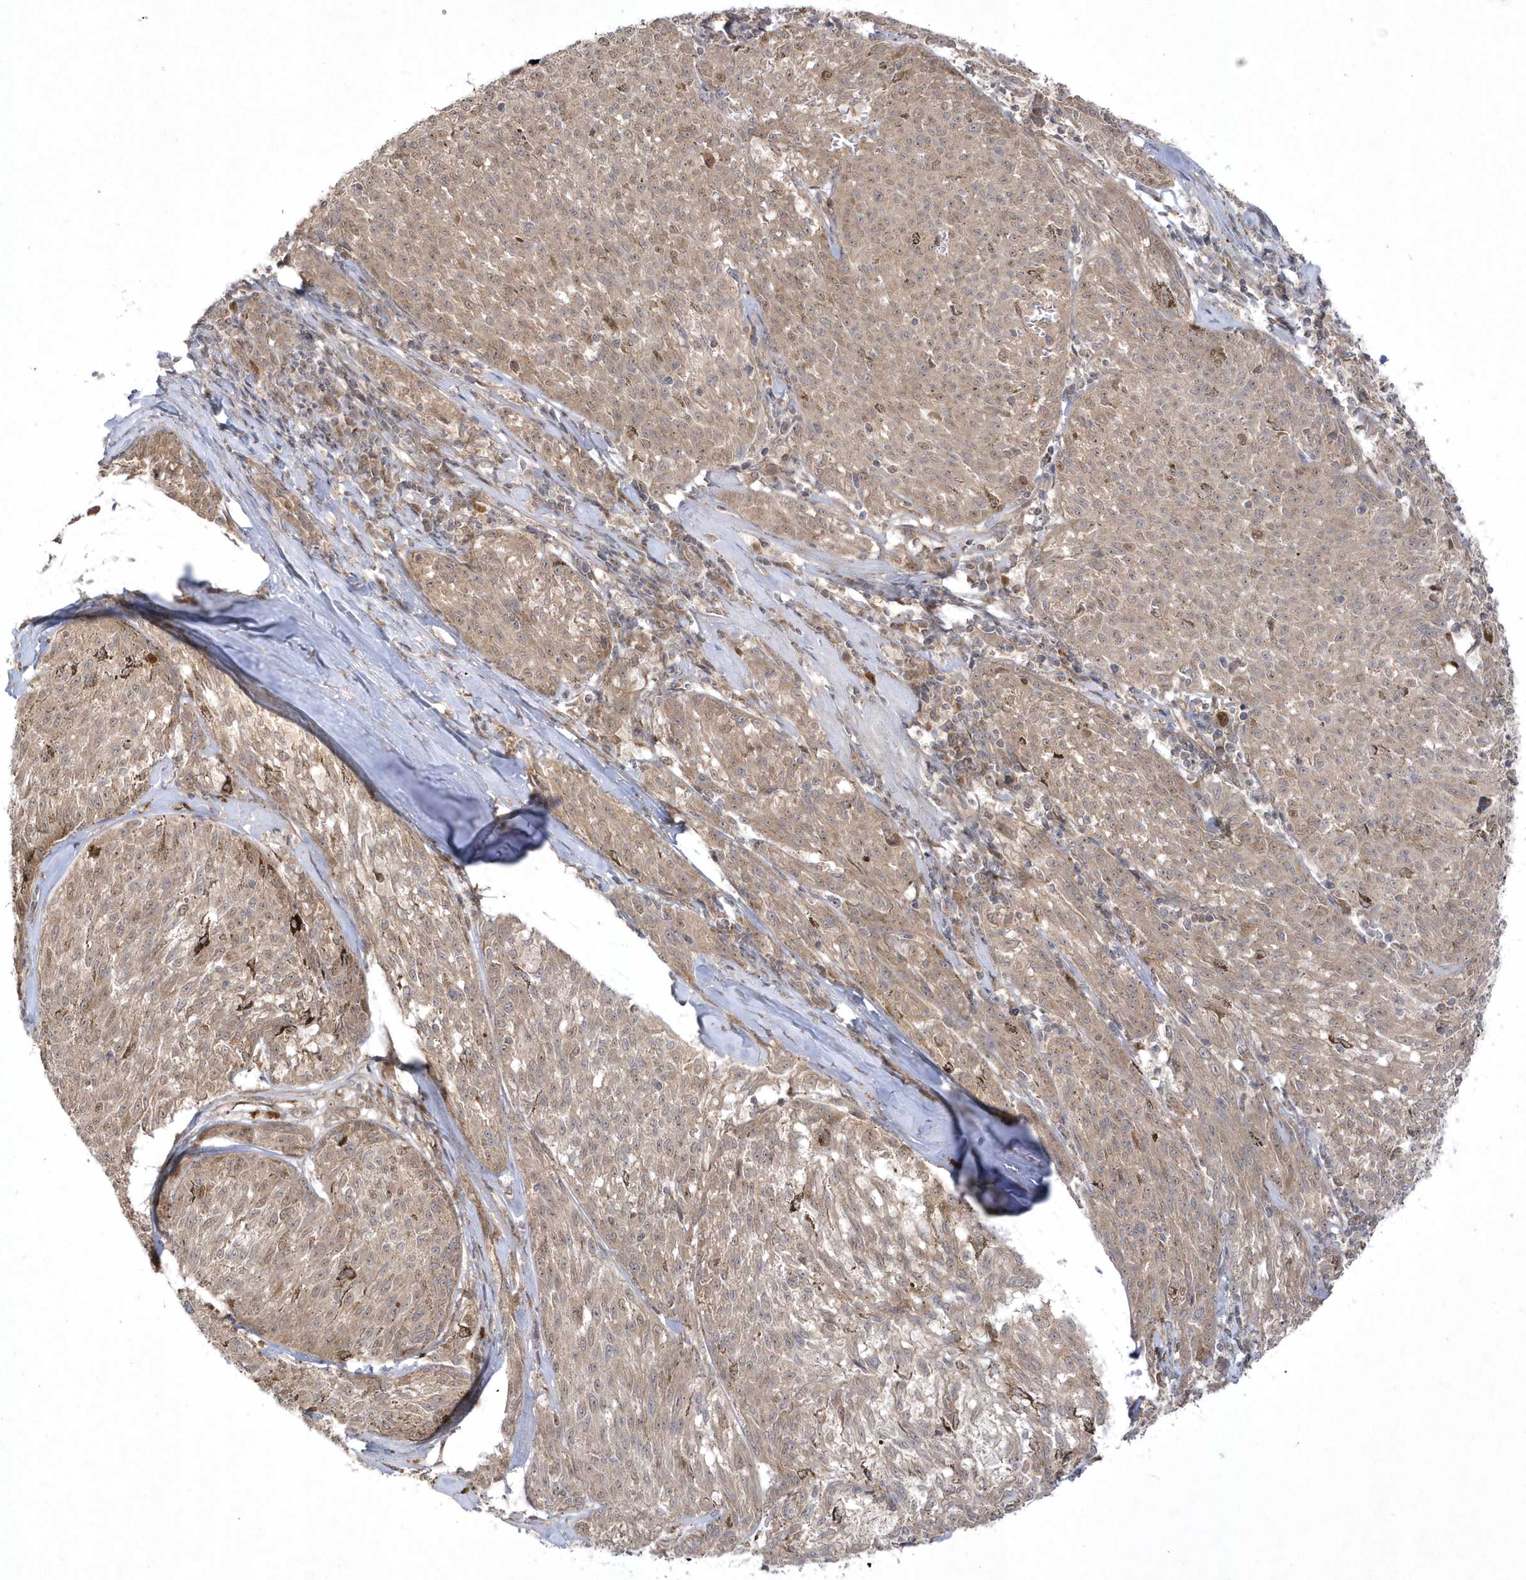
{"staining": {"intensity": "weak", "quantity": "25%-75%", "location": "cytoplasmic/membranous,nuclear"}, "tissue": "melanoma", "cell_type": "Tumor cells", "image_type": "cancer", "snomed": [{"axis": "morphology", "description": "Malignant melanoma, NOS"}, {"axis": "topography", "description": "Skin"}], "caption": "This image displays malignant melanoma stained with immunohistochemistry (IHC) to label a protein in brown. The cytoplasmic/membranous and nuclear of tumor cells show weak positivity for the protein. Nuclei are counter-stained blue.", "gene": "NAF1", "patient": {"sex": "female", "age": 72}}